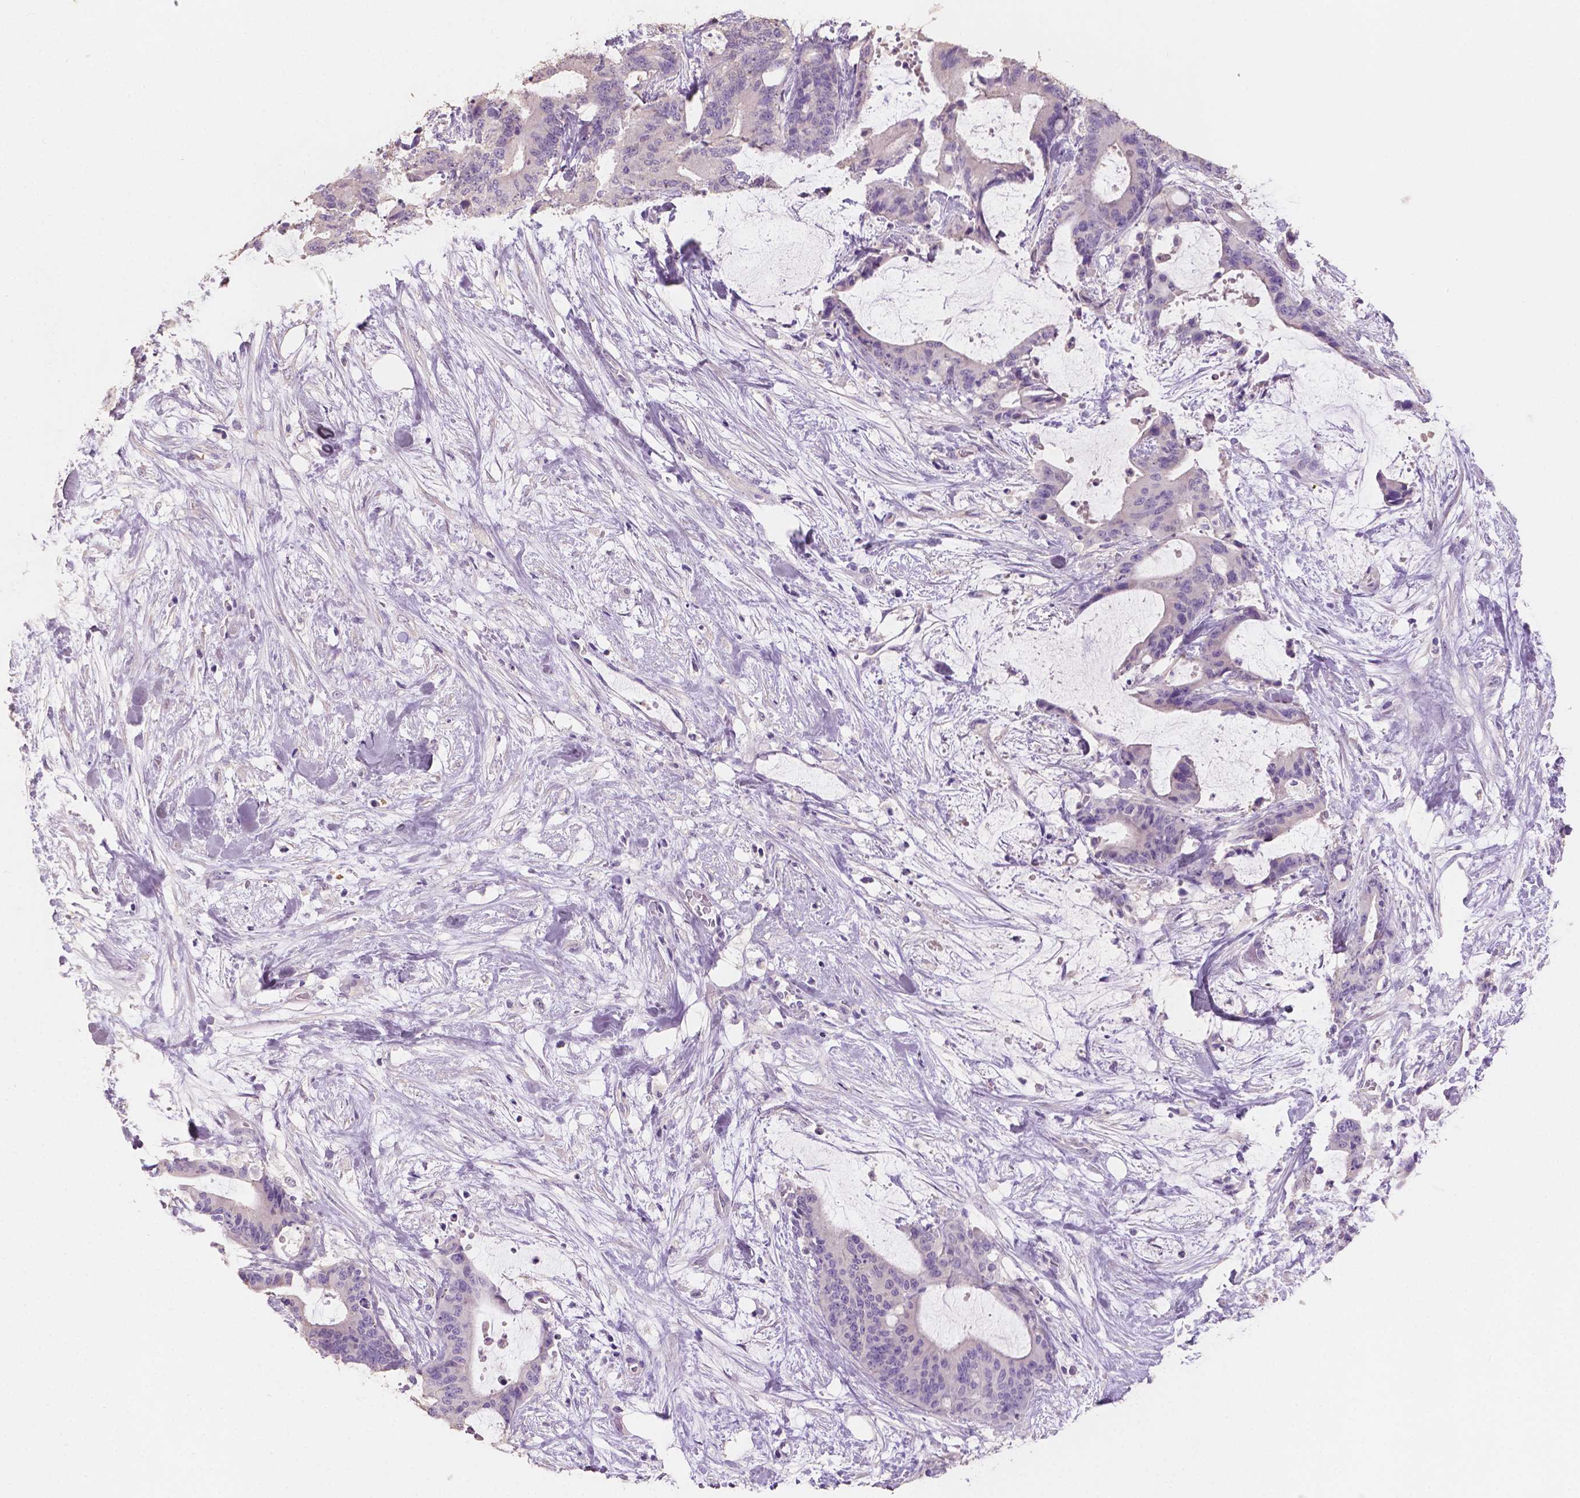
{"staining": {"intensity": "negative", "quantity": "none", "location": "none"}, "tissue": "liver cancer", "cell_type": "Tumor cells", "image_type": "cancer", "snomed": [{"axis": "morphology", "description": "Cholangiocarcinoma"}, {"axis": "topography", "description": "Liver"}], "caption": "A high-resolution micrograph shows immunohistochemistry (IHC) staining of liver cancer, which displays no significant positivity in tumor cells.", "gene": "SBSN", "patient": {"sex": "female", "age": 73}}